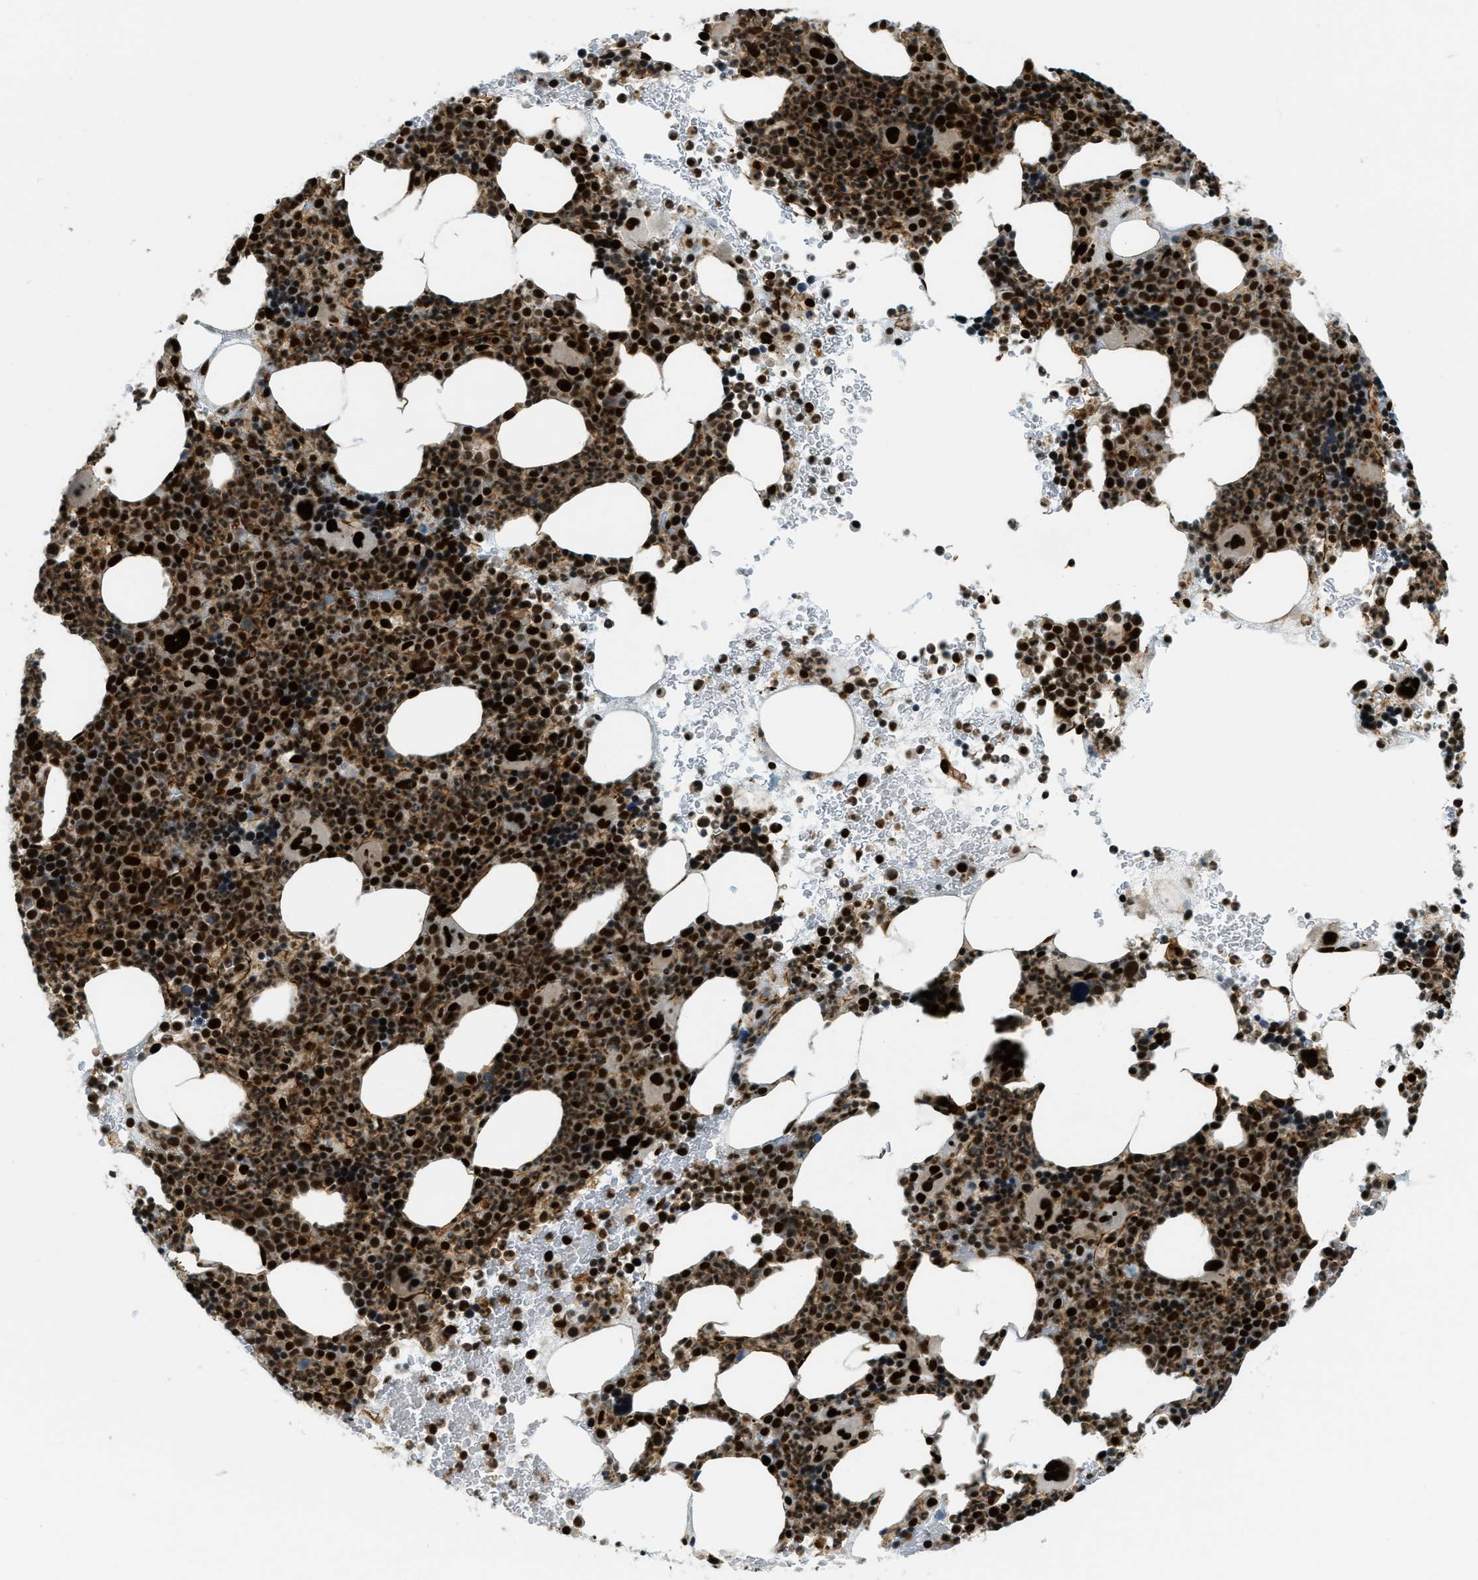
{"staining": {"intensity": "strong", "quantity": ">75%", "location": "nuclear"}, "tissue": "bone marrow", "cell_type": "Hematopoietic cells", "image_type": "normal", "snomed": [{"axis": "morphology", "description": "Normal tissue, NOS"}, {"axis": "morphology", "description": "Inflammation, NOS"}, {"axis": "topography", "description": "Bone marrow"}], "caption": "Human bone marrow stained for a protein (brown) shows strong nuclear positive expression in approximately >75% of hematopoietic cells.", "gene": "ZFR", "patient": {"sex": "male", "age": 73}}